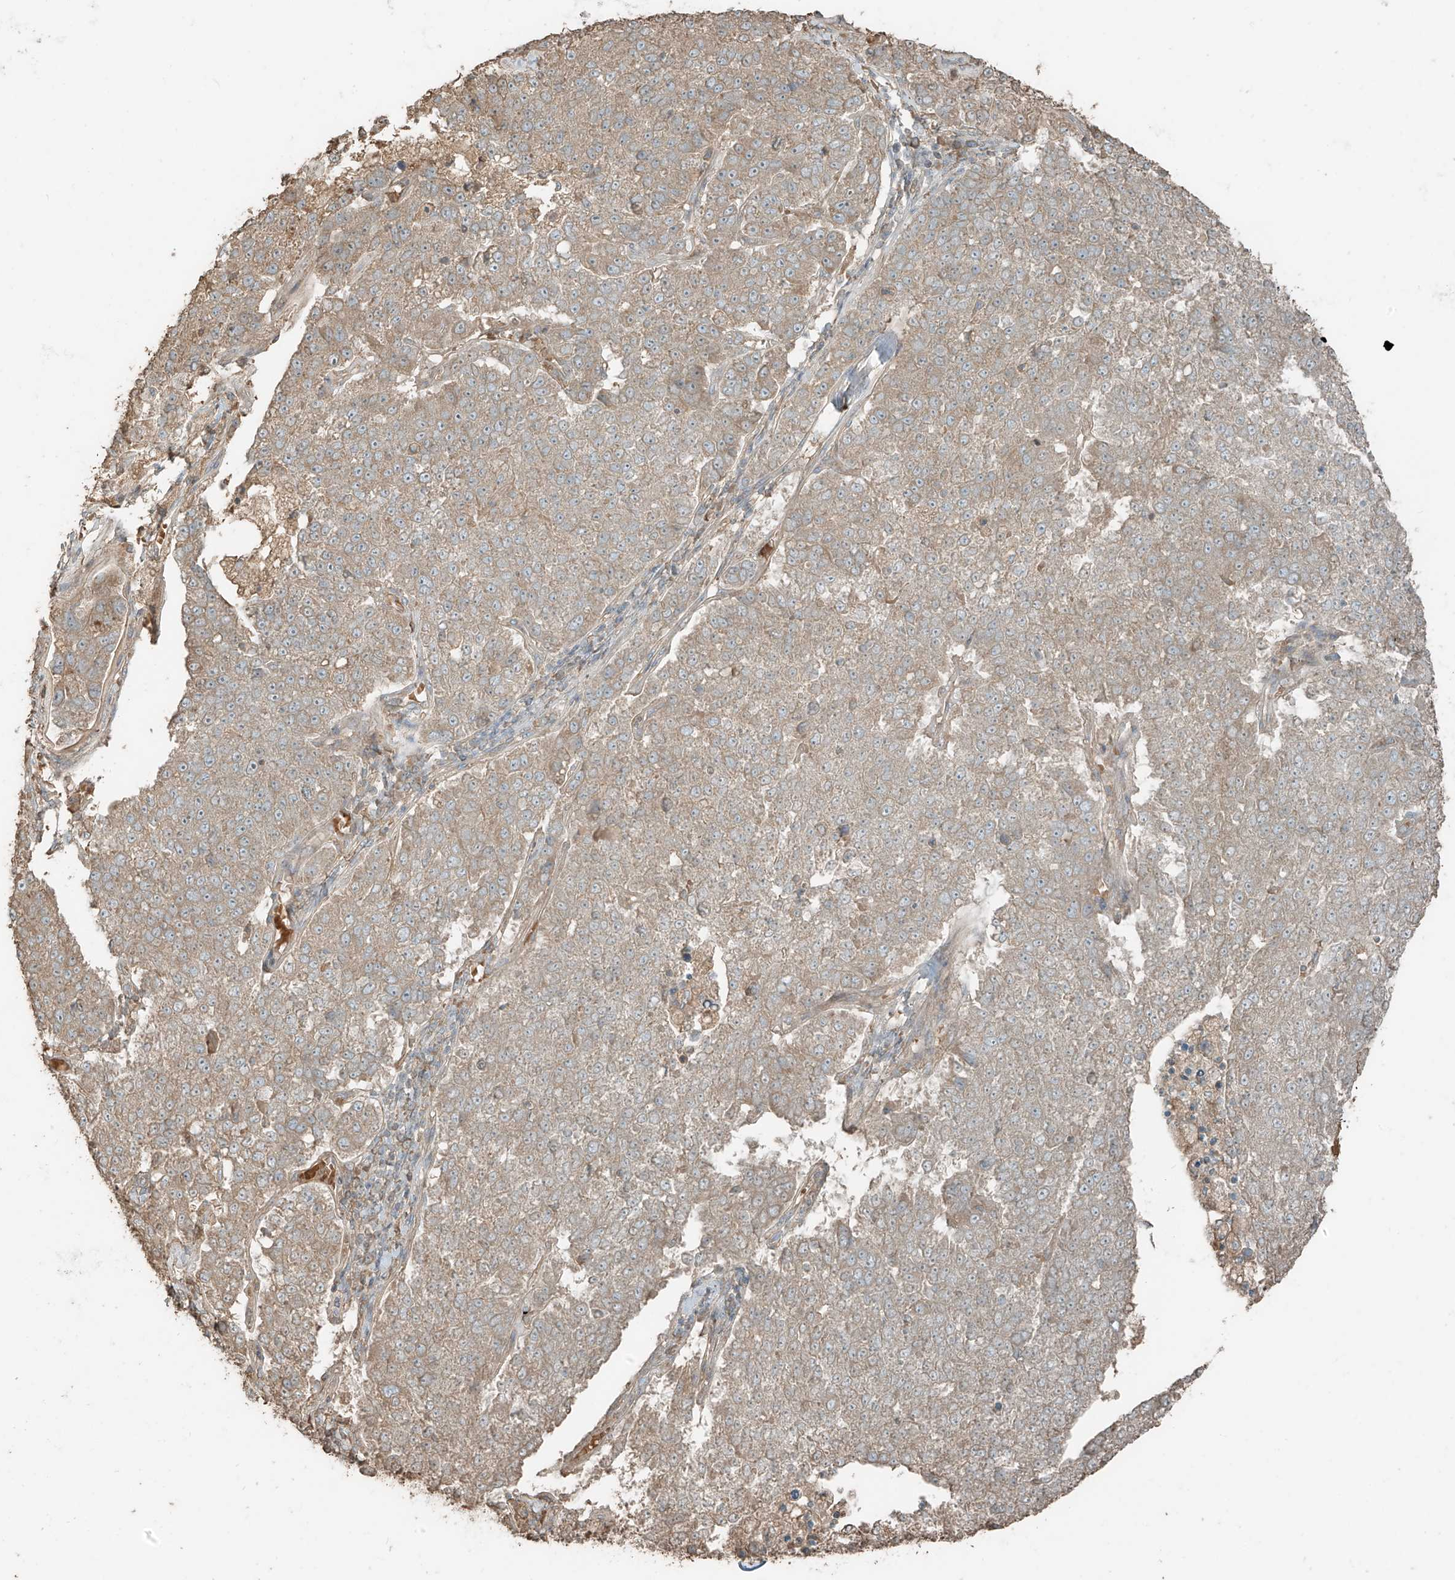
{"staining": {"intensity": "weak", "quantity": ">75%", "location": "cytoplasmic/membranous"}, "tissue": "pancreatic cancer", "cell_type": "Tumor cells", "image_type": "cancer", "snomed": [{"axis": "morphology", "description": "Adenocarcinoma, NOS"}, {"axis": "topography", "description": "Pancreas"}], "caption": "DAB immunohistochemical staining of human pancreatic adenocarcinoma displays weak cytoplasmic/membranous protein positivity in about >75% of tumor cells.", "gene": "RFTN2", "patient": {"sex": "female", "age": 61}}